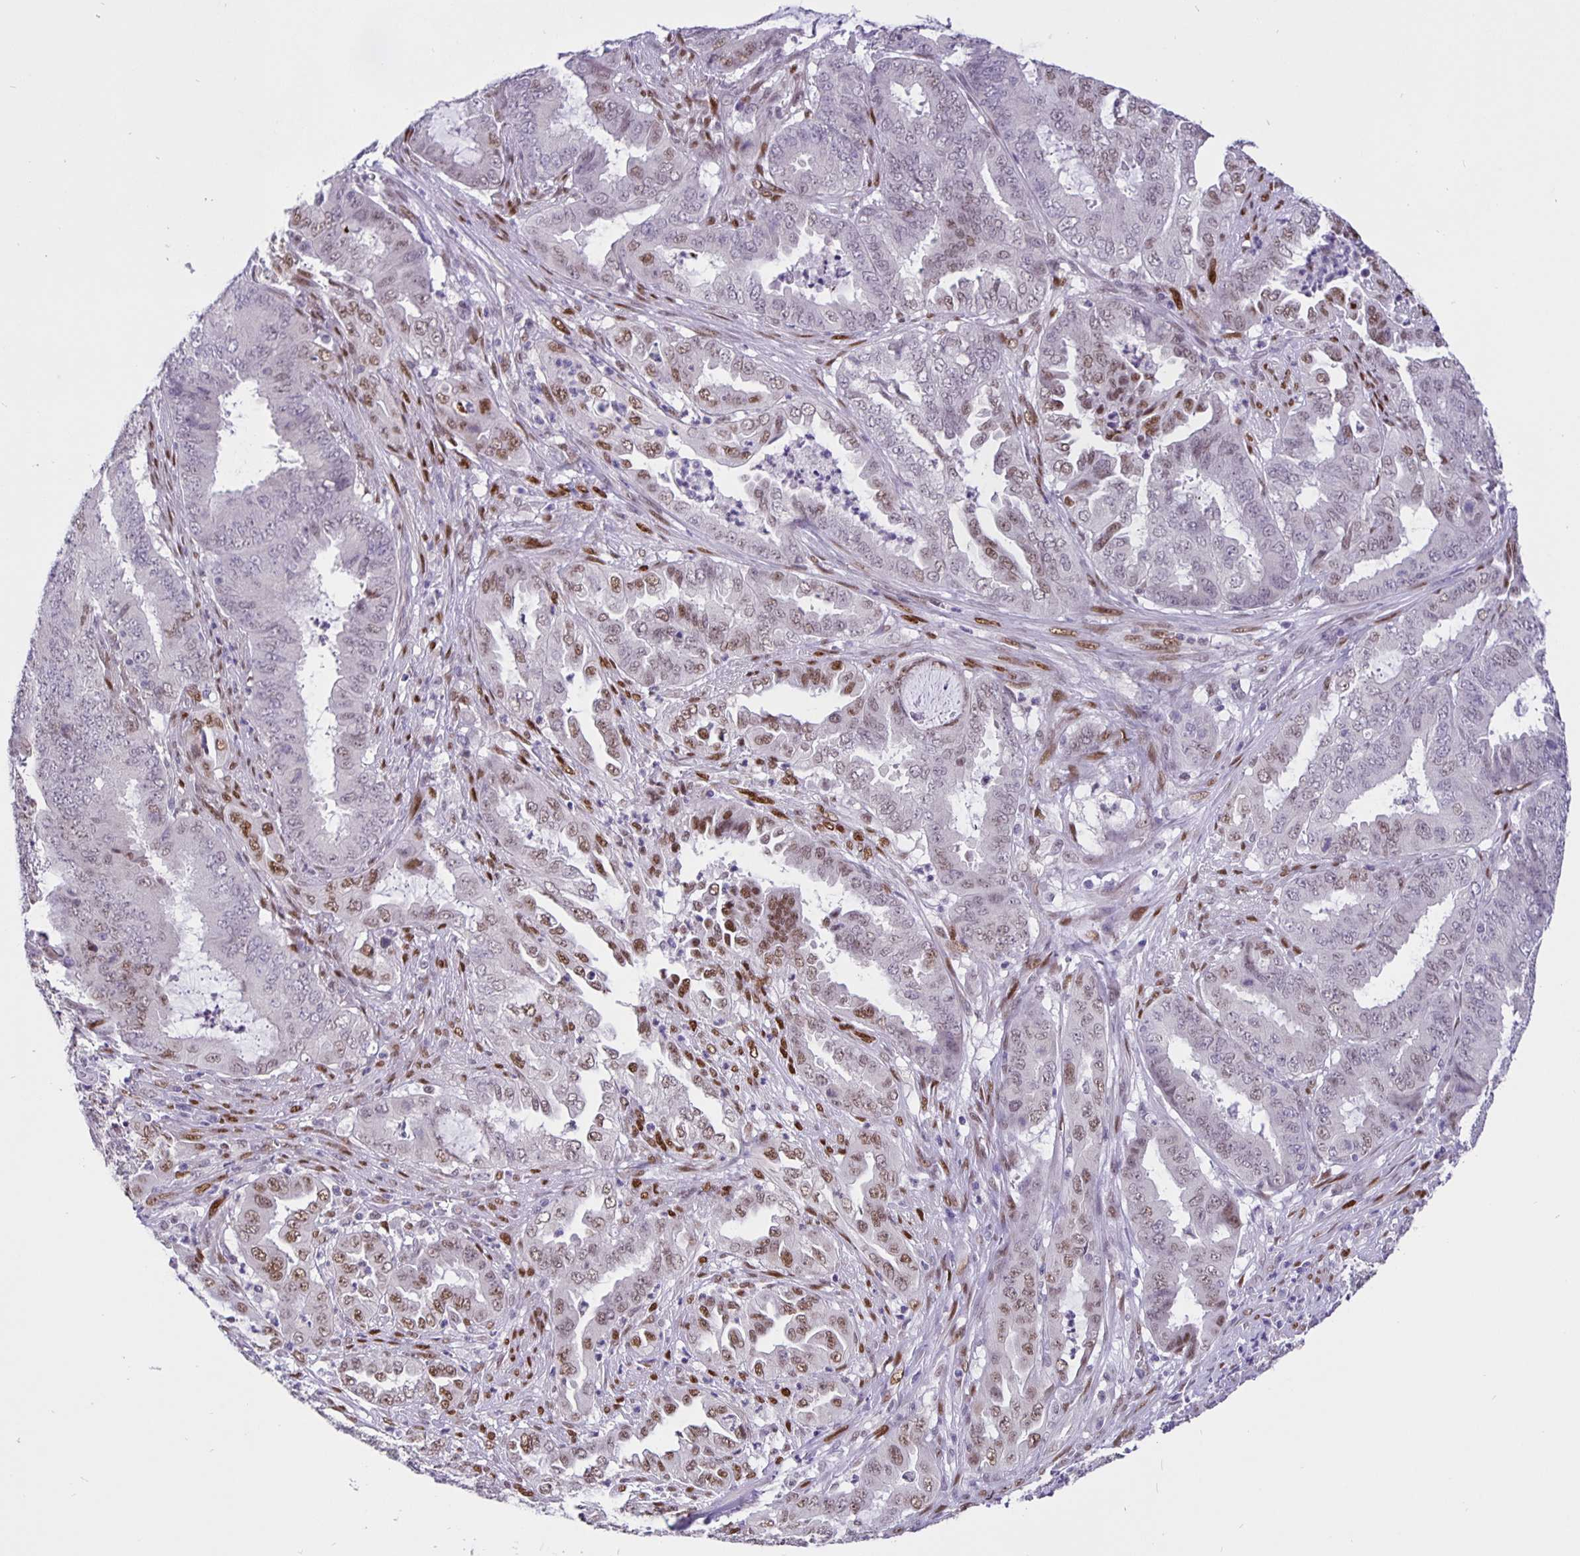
{"staining": {"intensity": "moderate", "quantity": "<25%", "location": "nuclear"}, "tissue": "endometrial cancer", "cell_type": "Tumor cells", "image_type": "cancer", "snomed": [{"axis": "morphology", "description": "Adenocarcinoma, NOS"}, {"axis": "topography", "description": "Endometrium"}], "caption": "IHC (DAB (3,3'-diaminobenzidine)) staining of human endometrial adenocarcinoma displays moderate nuclear protein expression in approximately <25% of tumor cells.", "gene": "FOSL2", "patient": {"sex": "female", "age": 51}}